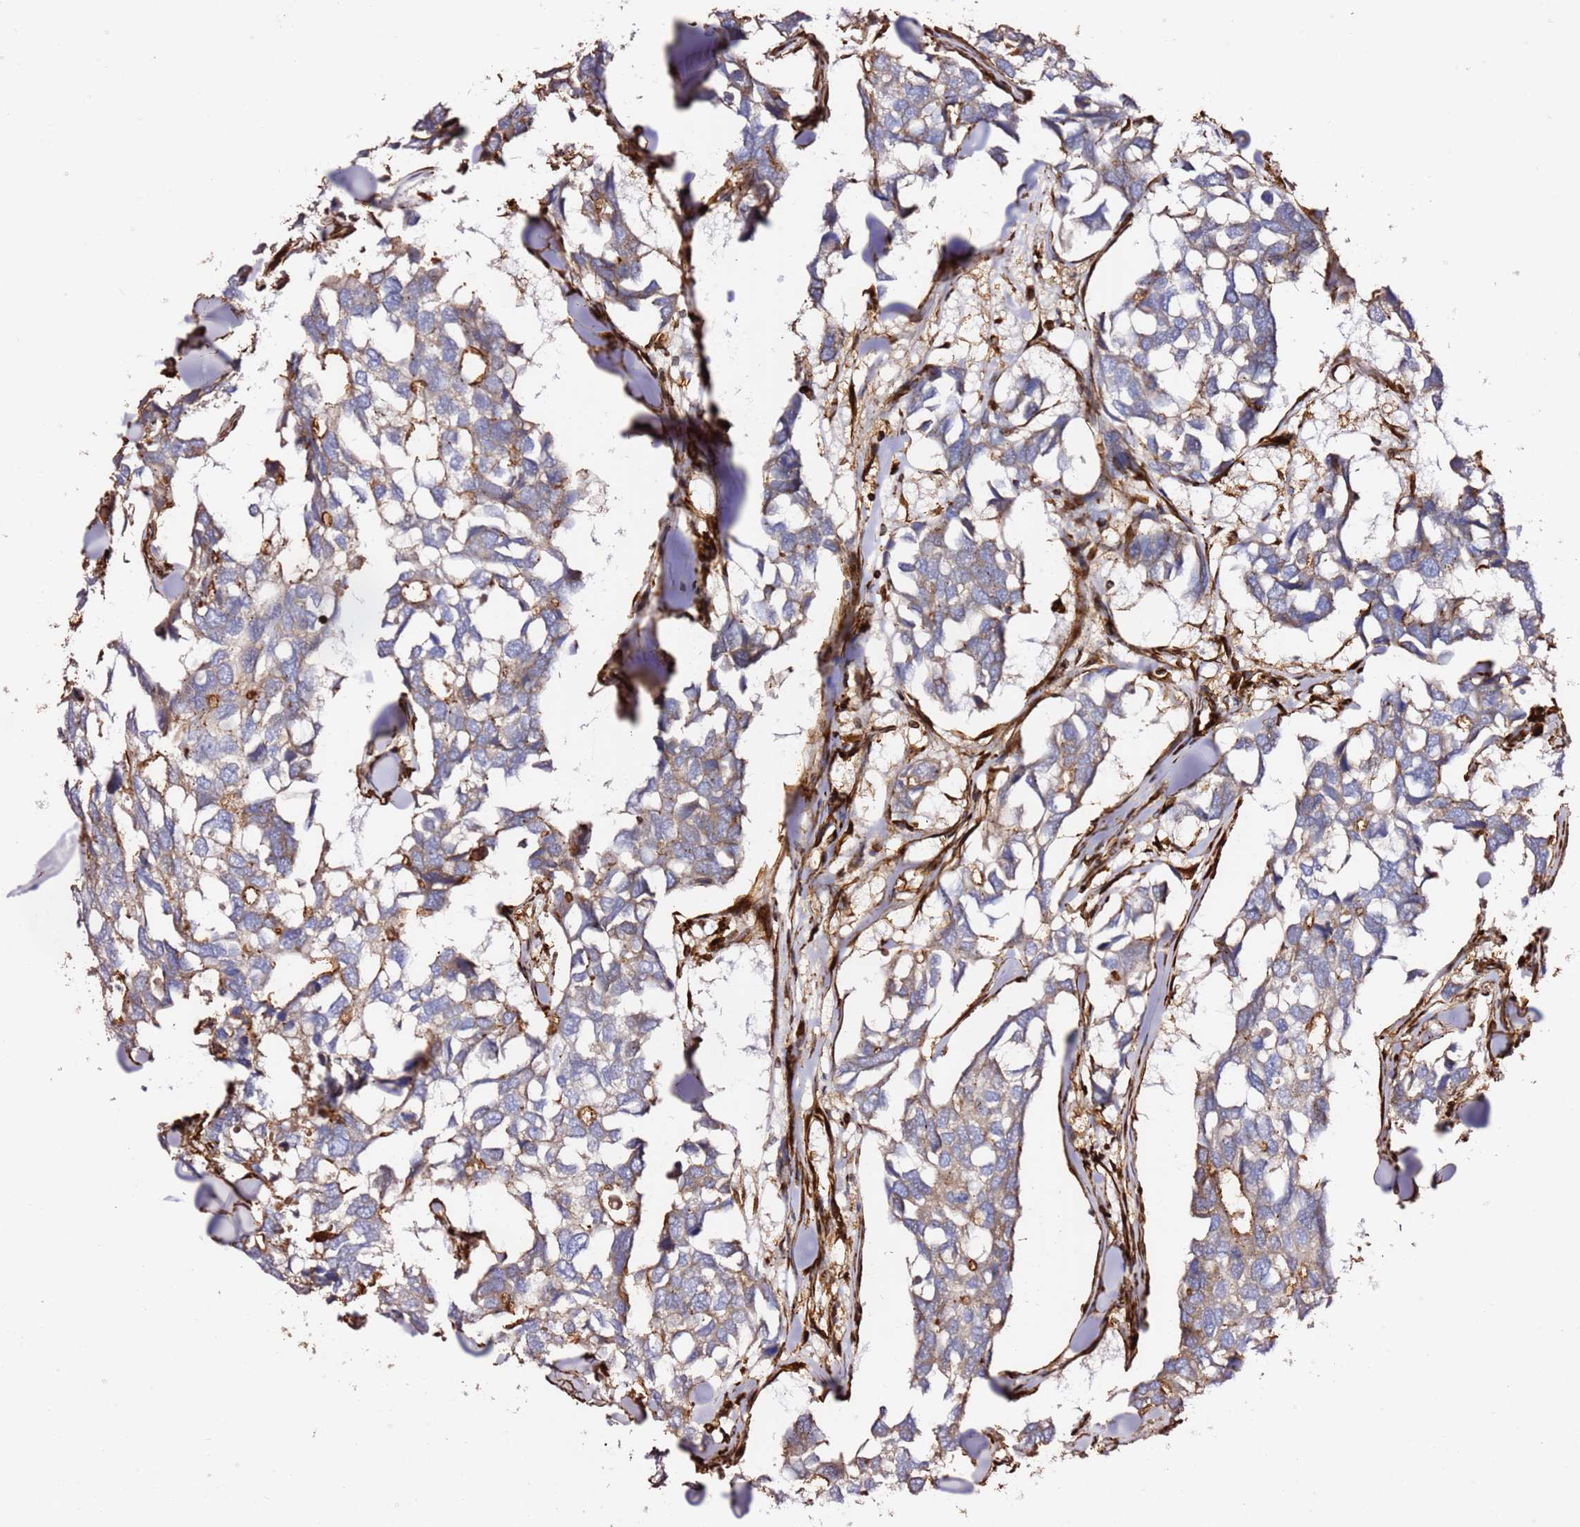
{"staining": {"intensity": "negative", "quantity": "none", "location": "none"}, "tissue": "breast cancer", "cell_type": "Tumor cells", "image_type": "cancer", "snomed": [{"axis": "morphology", "description": "Duct carcinoma"}, {"axis": "topography", "description": "Breast"}], "caption": "The immunohistochemistry (IHC) histopathology image has no significant expression in tumor cells of breast cancer (invasive ductal carcinoma) tissue. (IHC, brightfield microscopy, high magnification).", "gene": "MRGPRE", "patient": {"sex": "female", "age": 83}}